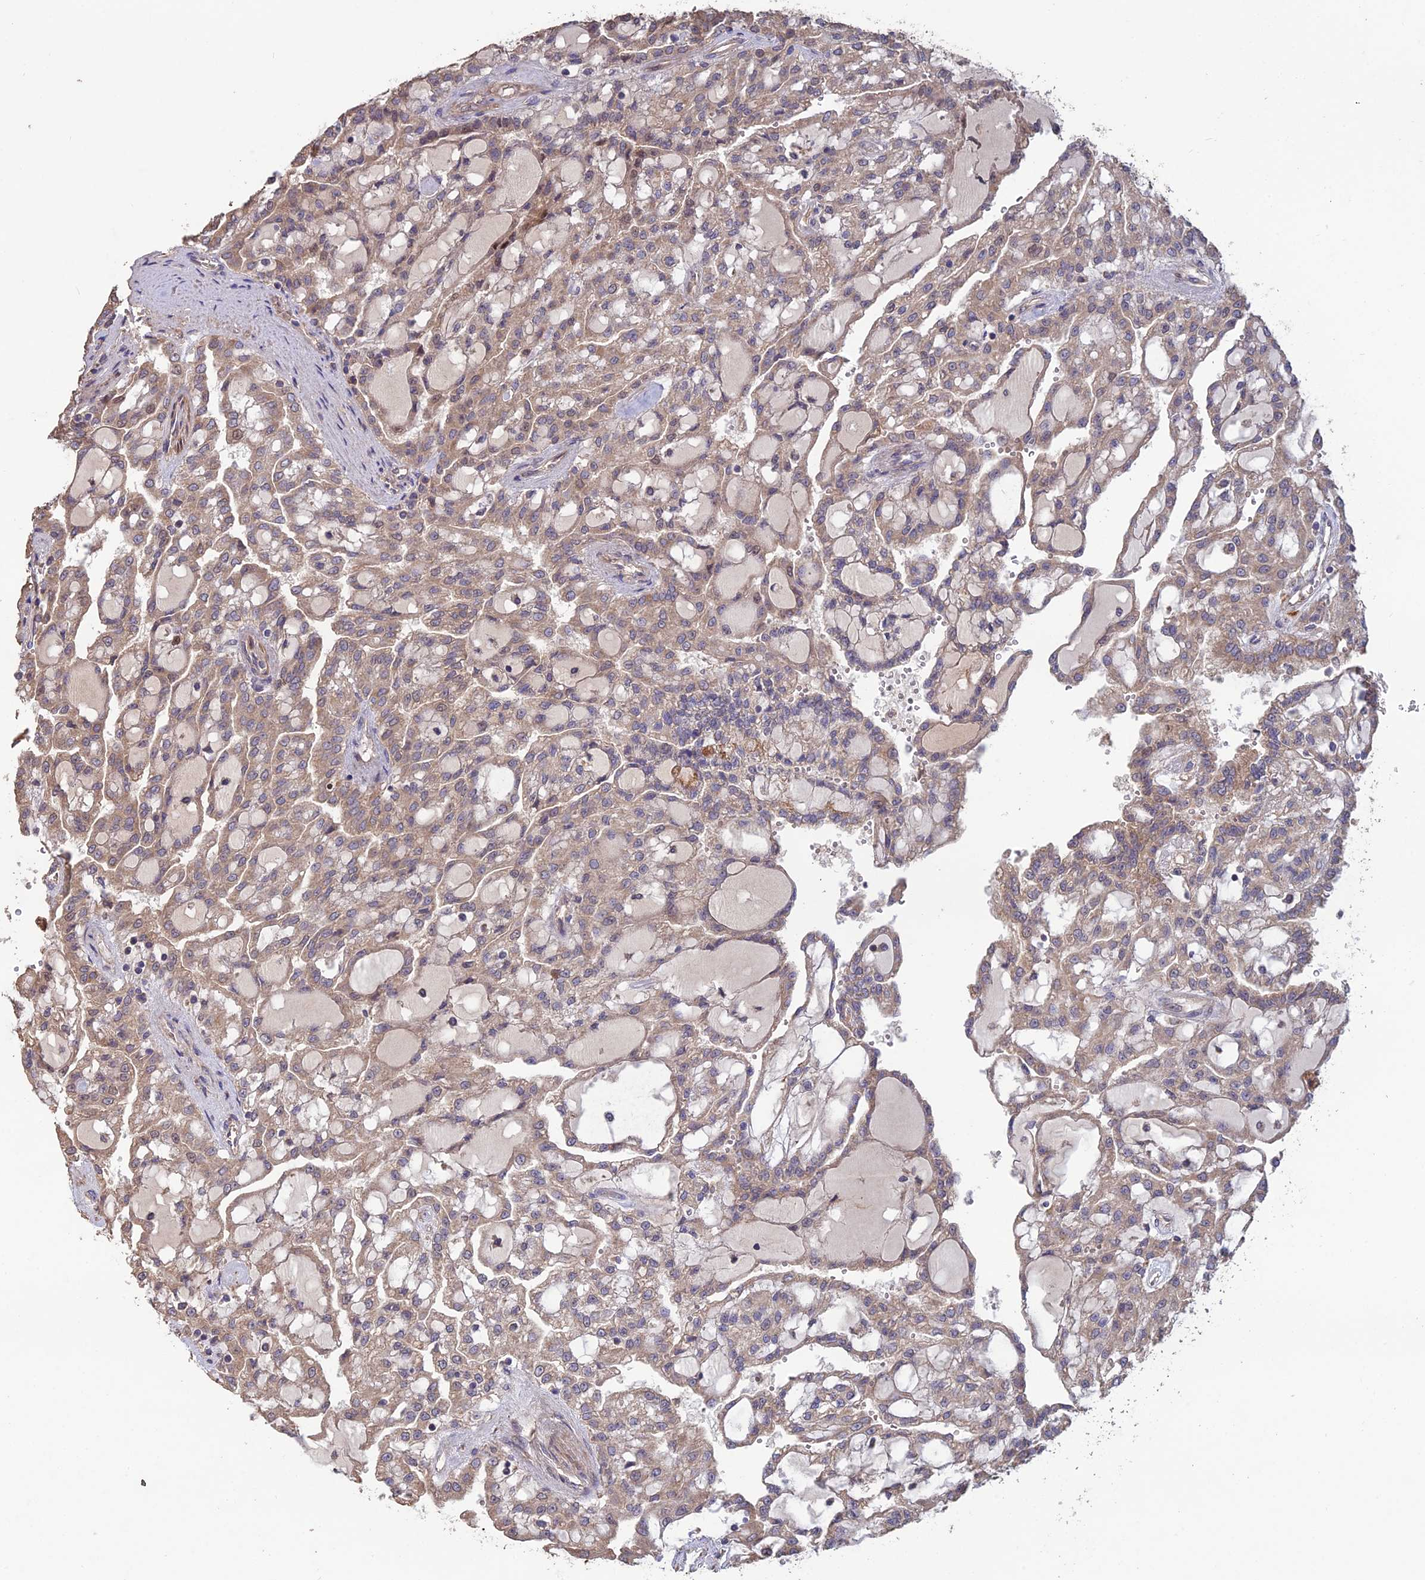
{"staining": {"intensity": "weak", "quantity": ">75%", "location": "cytoplasmic/membranous"}, "tissue": "renal cancer", "cell_type": "Tumor cells", "image_type": "cancer", "snomed": [{"axis": "morphology", "description": "Adenocarcinoma, NOS"}, {"axis": "topography", "description": "Kidney"}], "caption": "About >75% of tumor cells in renal cancer (adenocarcinoma) demonstrate weak cytoplasmic/membranous protein positivity as visualized by brown immunohistochemical staining.", "gene": "SHISA5", "patient": {"sex": "male", "age": 63}}